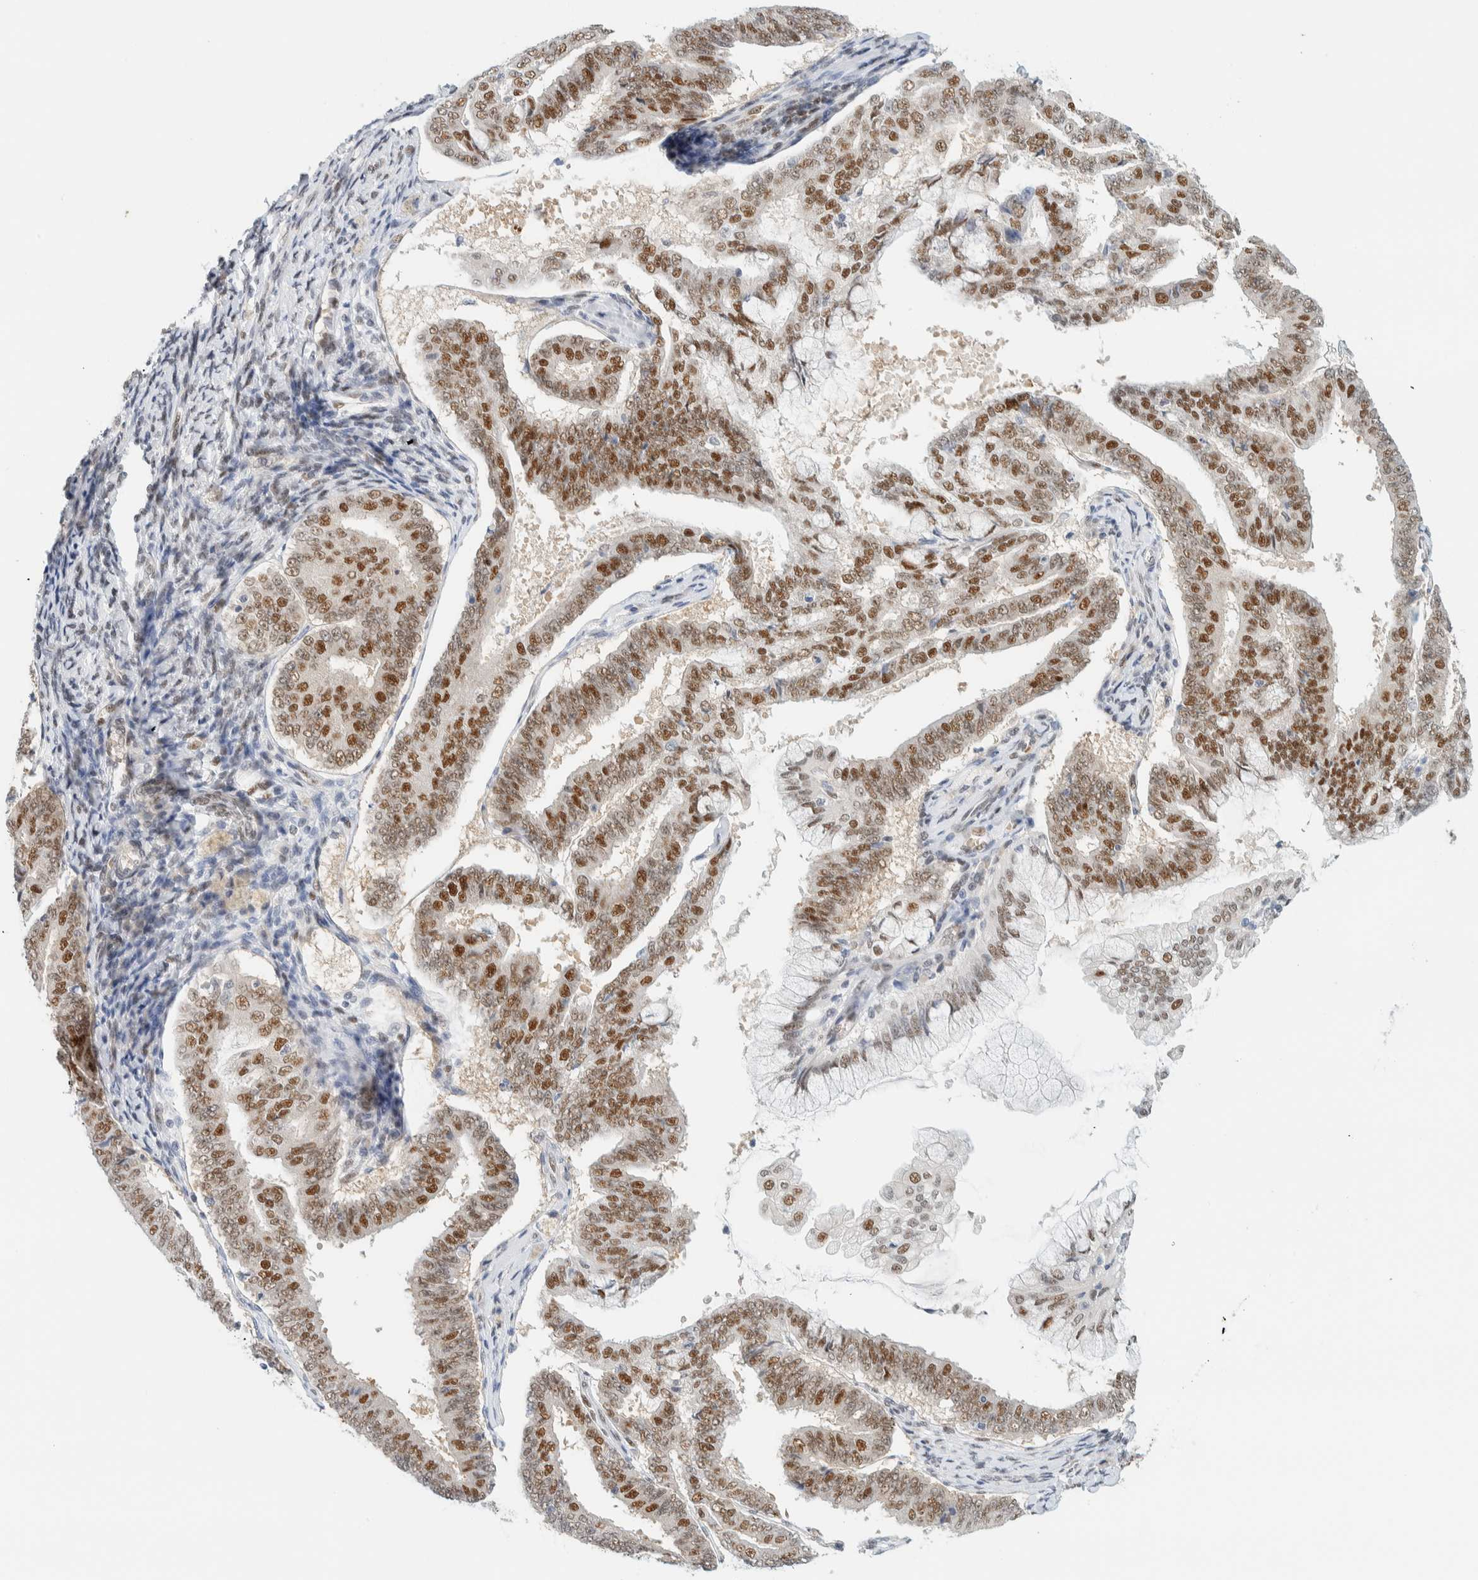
{"staining": {"intensity": "strong", "quantity": "25%-75%", "location": "nuclear"}, "tissue": "endometrial cancer", "cell_type": "Tumor cells", "image_type": "cancer", "snomed": [{"axis": "morphology", "description": "Adenocarcinoma, NOS"}, {"axis": "topography", "description": "Endometrium"}], "caption": "High-magnification brightfield microscopy of adenocarcinoma (endometrial) stained with DAB (3,3'-diaminobenzidine) (brown) and counterstained with hematoxylin (blue). tumor cells exhibit strong nuclear expression is appreciated in about25%-75% of cells. (brown staining indicates protein expression, while blue staining denotes nuclei).", "gene": "ZNF683", "patient": {"sex": "female", "age": 63}}